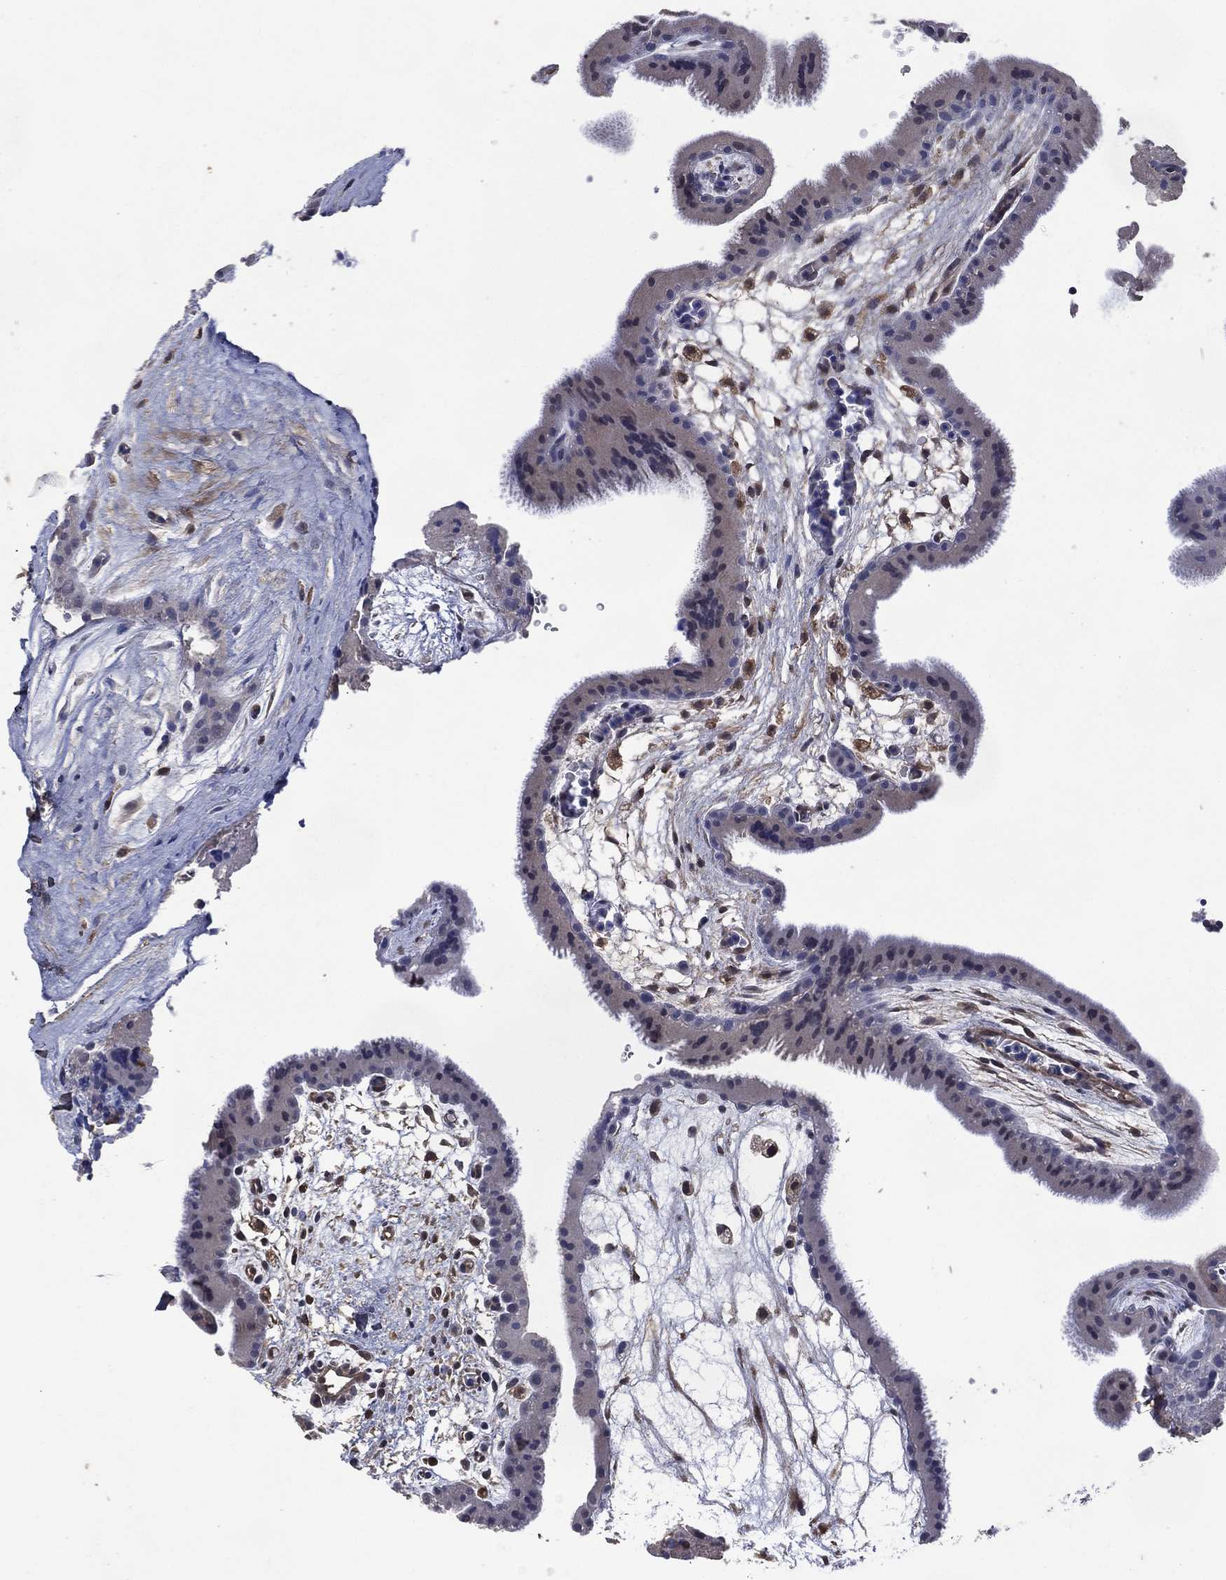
{"staining": {"intensity": "negative", "quantity": "none", "location": "none"}, "tissue": "placenta", "cell_type": "Trophoblastic cells", "image_type": "normal", "snomed": [{"axis": "morphology", "description": "Normal tissue, NOS"}, {"axis": "topography", "description": "Placenta"}], "caption": "Normal placenta was stained to show a protein in brown. There is no significant expression in trophoblastic cells. The staining is performed using DAB (3,3'-diaminobenzidine) brown chromogen with nuclei counter-stained in using hematoxylin.", "gene": "AK1", "patient": {"sex": "female", "age": 19}}